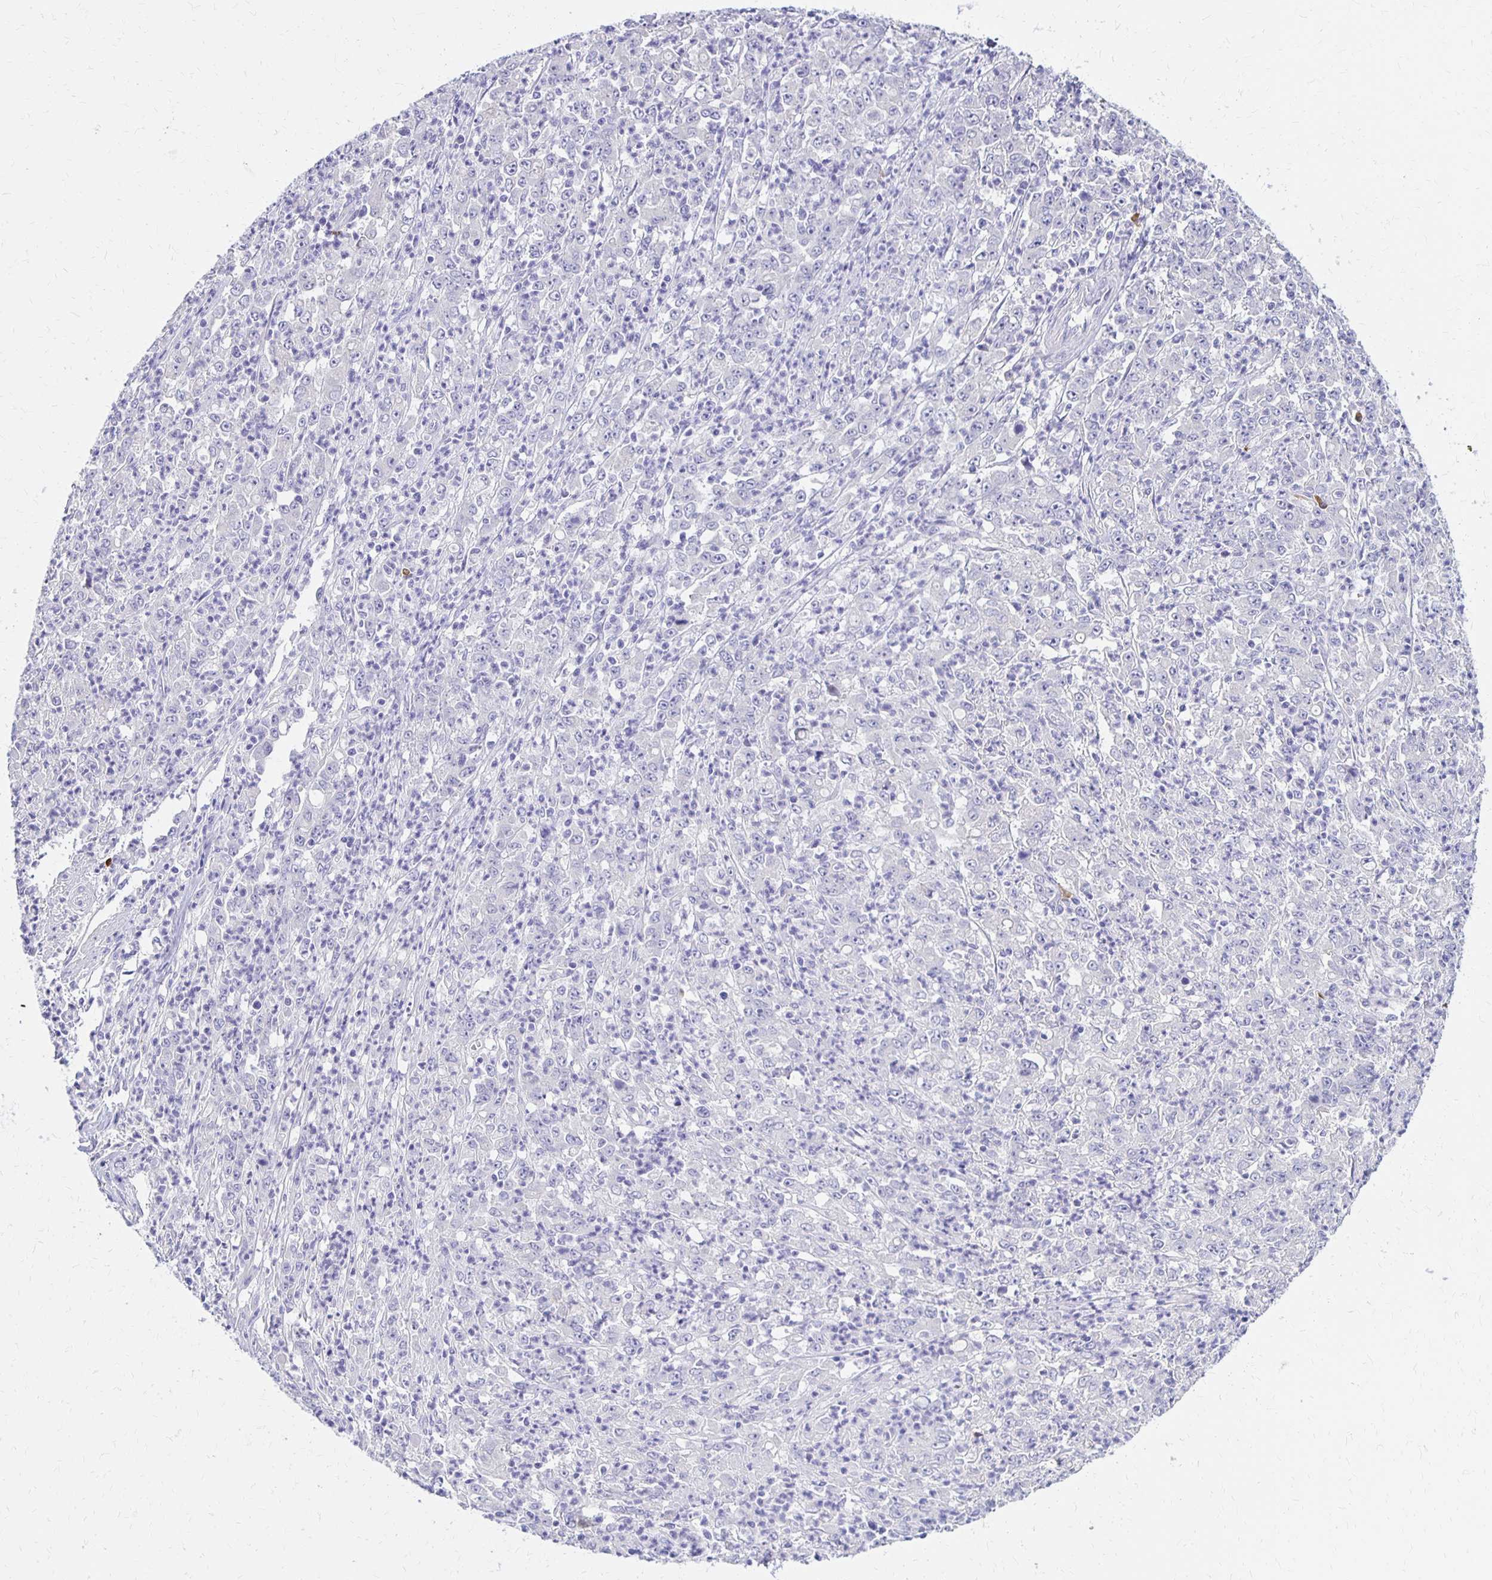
{"staining": {"intensity": "negative", "quantity": "none", "location": "none"}, "tissue": "stomach cancer", "cell_type": "Tumor cells", "image_type": "cancer", "snomed": [{"axis": "morphology", "description": "Adenocarcinoma, NOS"}, {"axis": "topography", "description": "Stomach, lower"}], "caption": "The IHC image has no significant expression in tumor cells of adenocarcinoma (stomach) tissue. Brightfield microscopy of immunohistochemistry (IHC) stained with DAB (3,3'-diaminobenzidine) (brown) and hematoxylin (blue), captured at high magnification.", "gene": "FNTB", "patient": {"sex": "female", "age": 71}}